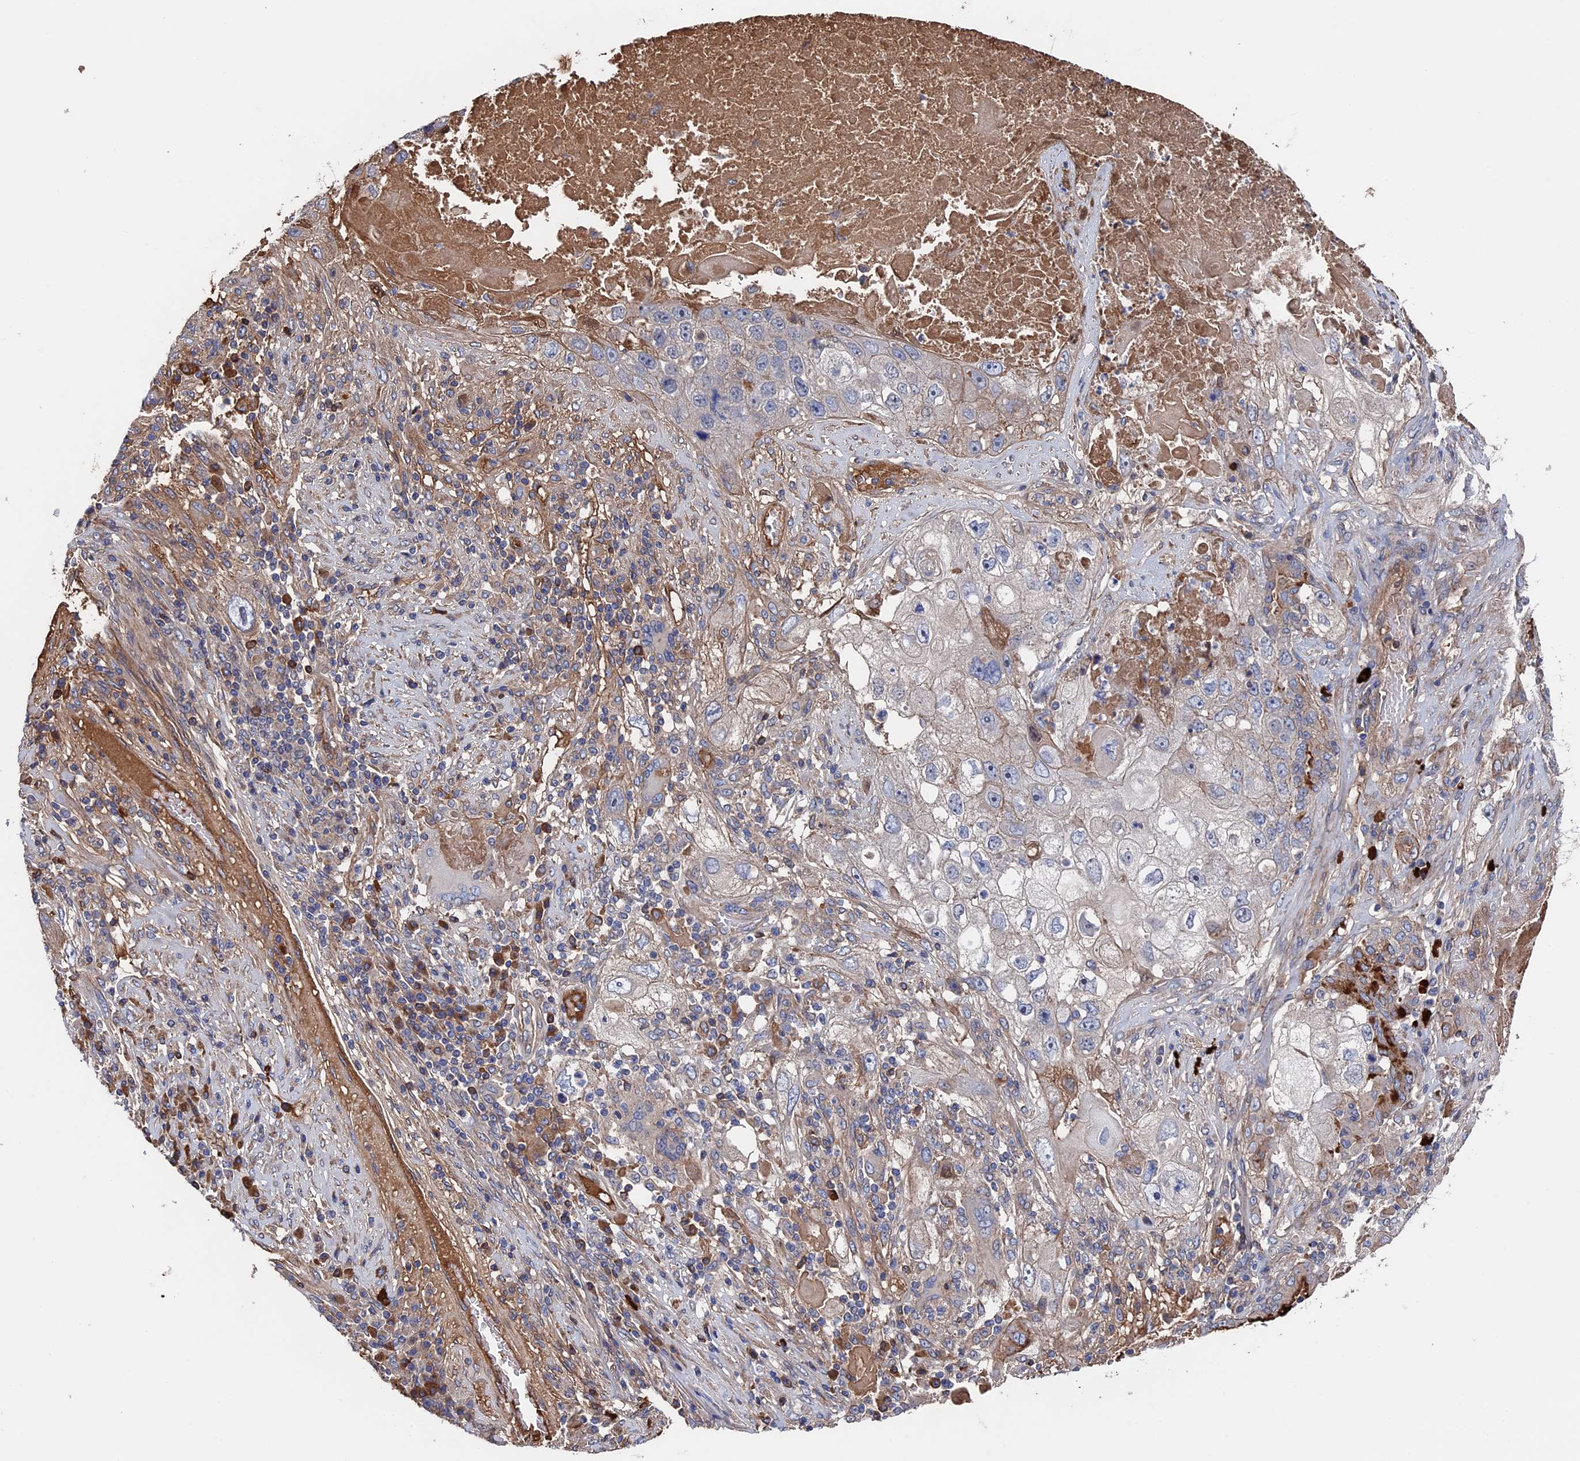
{"staining": {"intensity": "negative", "quantity": "none", "location": "none"}, "tissue": "lung cancer", "cell_type": "Tumor cells", "image_type": "cancer", "snomed": [{"axis": "morphology", "description": "Squamous cell carcinoma, NOS"}, {"axis": "topography", "description": "Lung"}], "caption": "An image of squamous cell carcinoma (lung) stained for a protein reveals no brown staining in tumor cells.", "gene": "RPUSD1", "patient": {"sex": "male", "age": 61}}